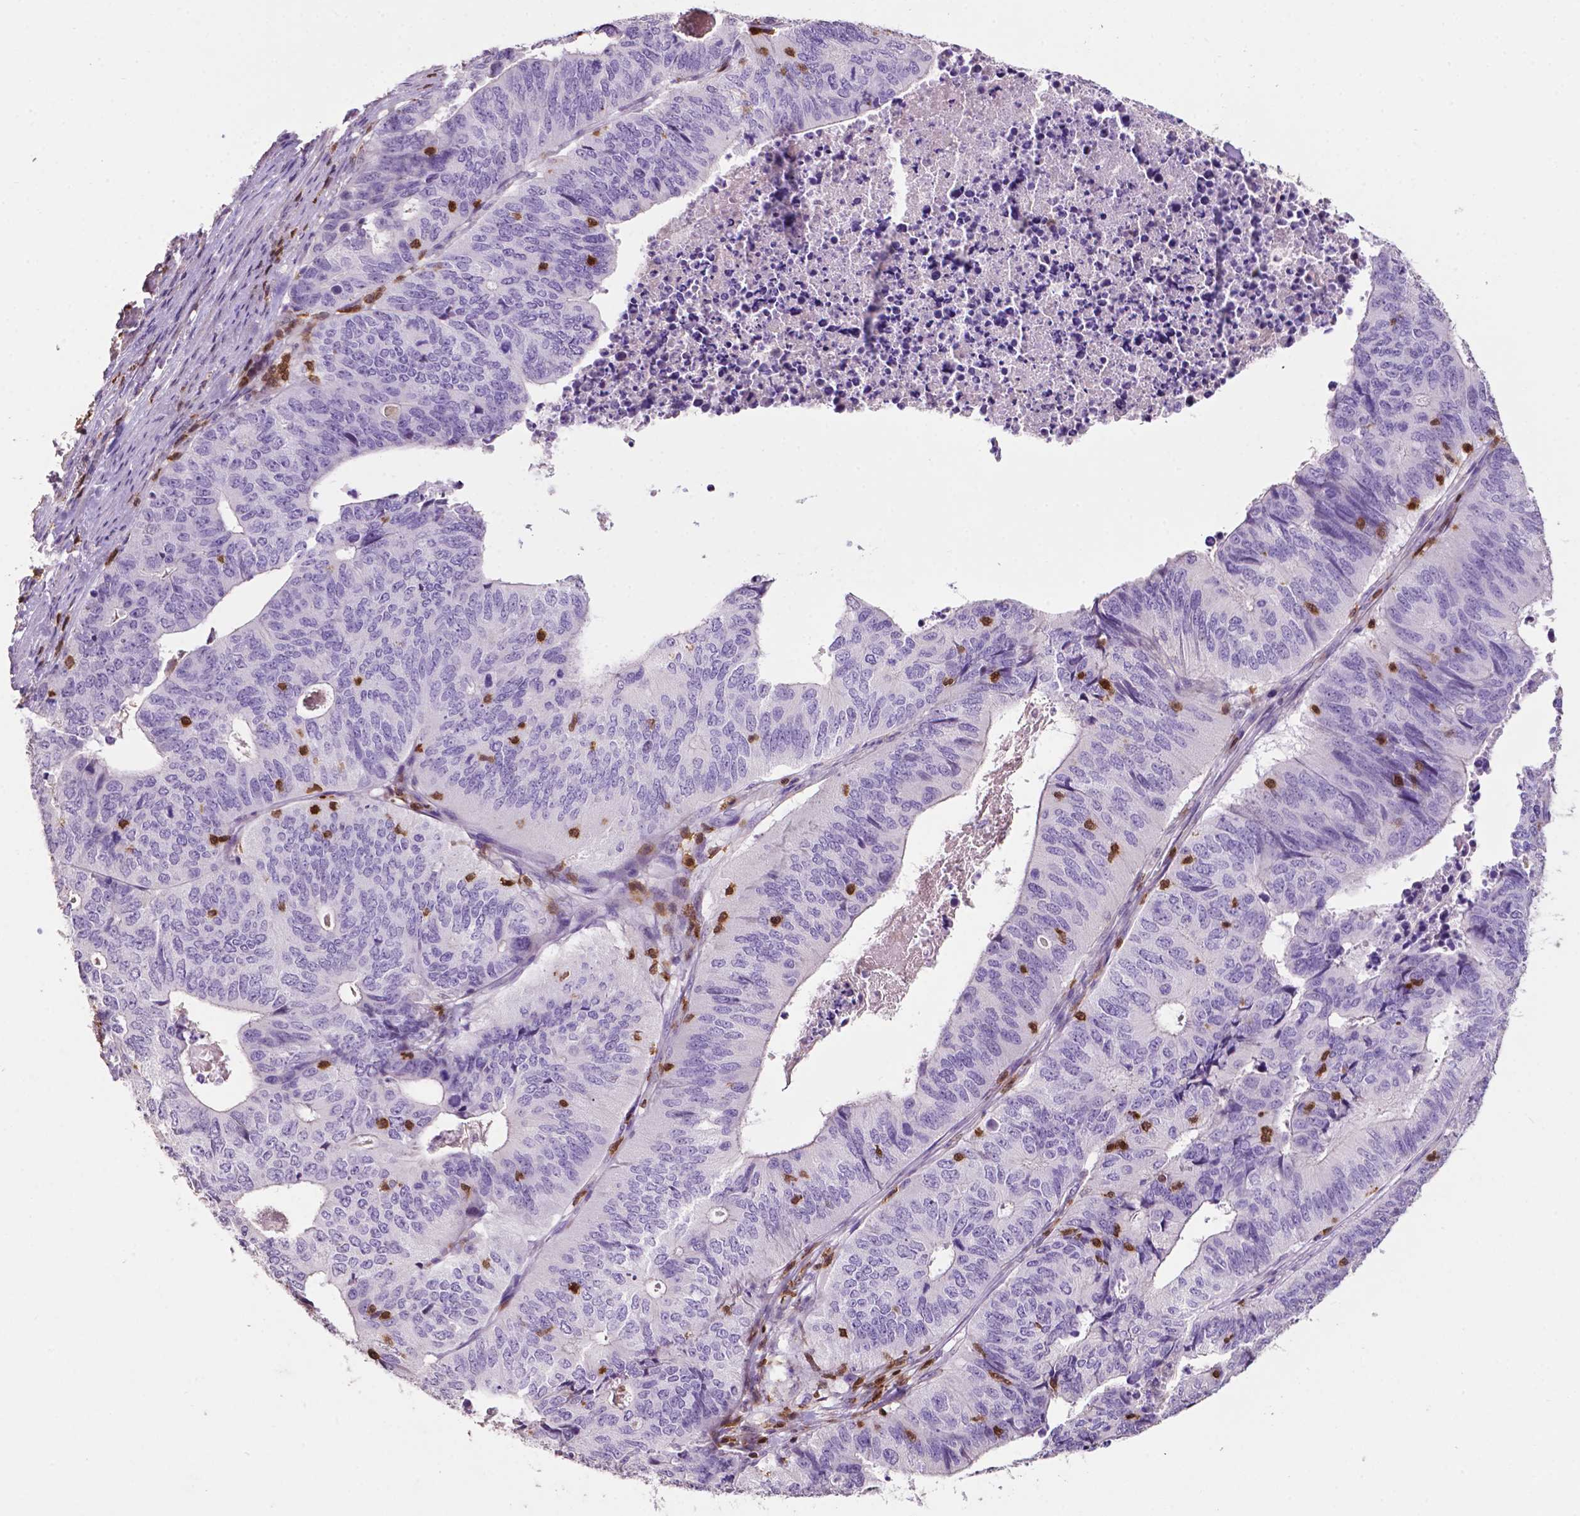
{"staining": {"intensity": "negative", "quantity": "none", "location": "none"}, "tissue": "stomach cancer", "cell_type": "Tumor cells", "image_type": "cancer", "snomed": [{"axis": "morphology", "description": "Adenocarcinoma, NOS"}, {"axis": "topography", "description": "Stomach, upper"}], "caption": "This is an IHC image of adenocarcinoma (stomach). There is no positivity in tumor cells.", "gene": "TBC1D10C", "patient": {"sex": "female", "age": 67}}